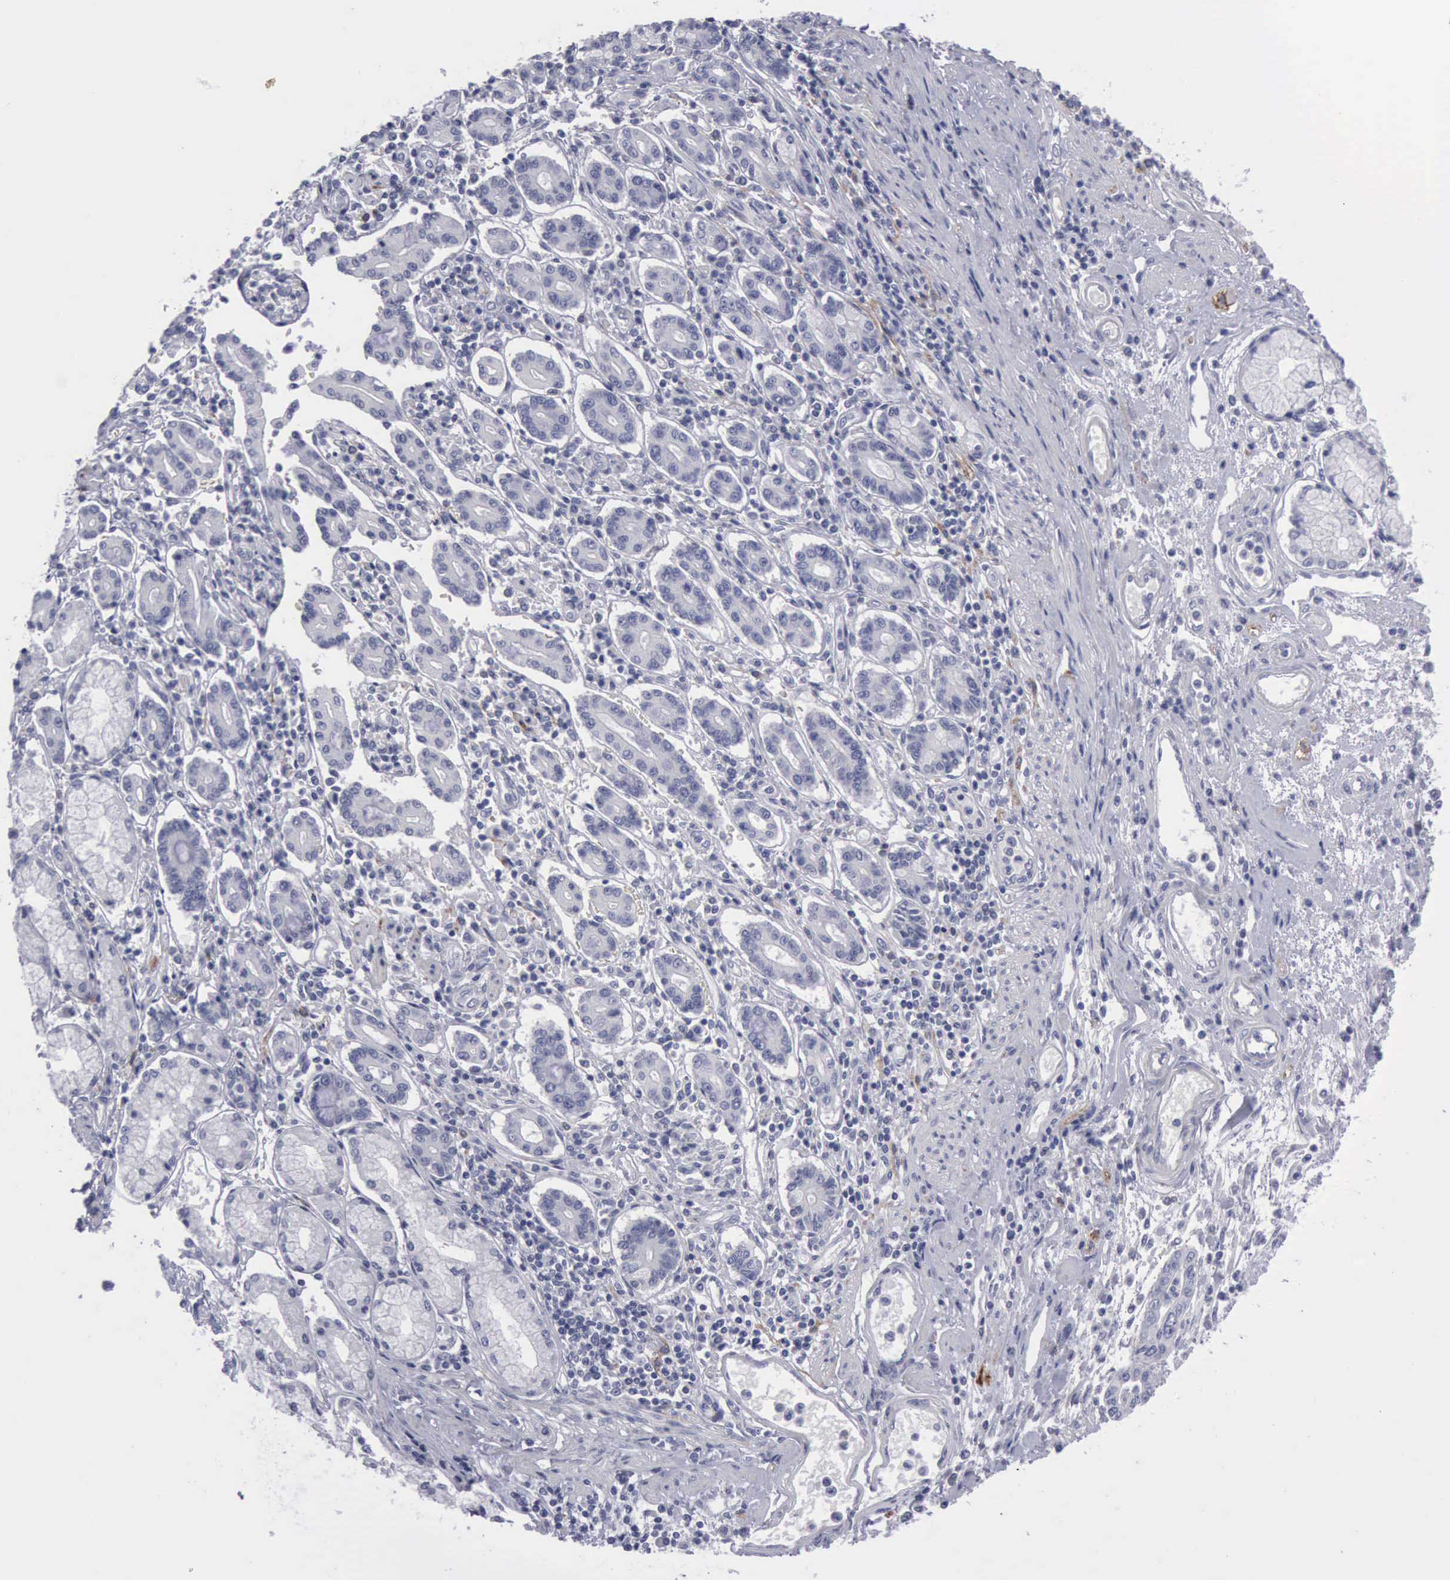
{"staining": {"intensity": "negative", "quantity": "none", "location": "none"}, "tissue": "pancreatic cancer", "cell_type": "Tumor cells", "image_type": "cancer", "snomed": [{"axis": "morphology", "description": "Adenocarcinoma, NOS"}, {"axis": "topography", "description": "Pancreas"}], "caption": "An immunohistochemistry (IHC) photomicrograph of pancreatic cancer (adenocarcinoma) is shown. There is no staining in tumor cells of pancreatic cancer (adenocarcinoma).", "gene": "CDH2", "patient": {"sex": "female", "age": 57}}